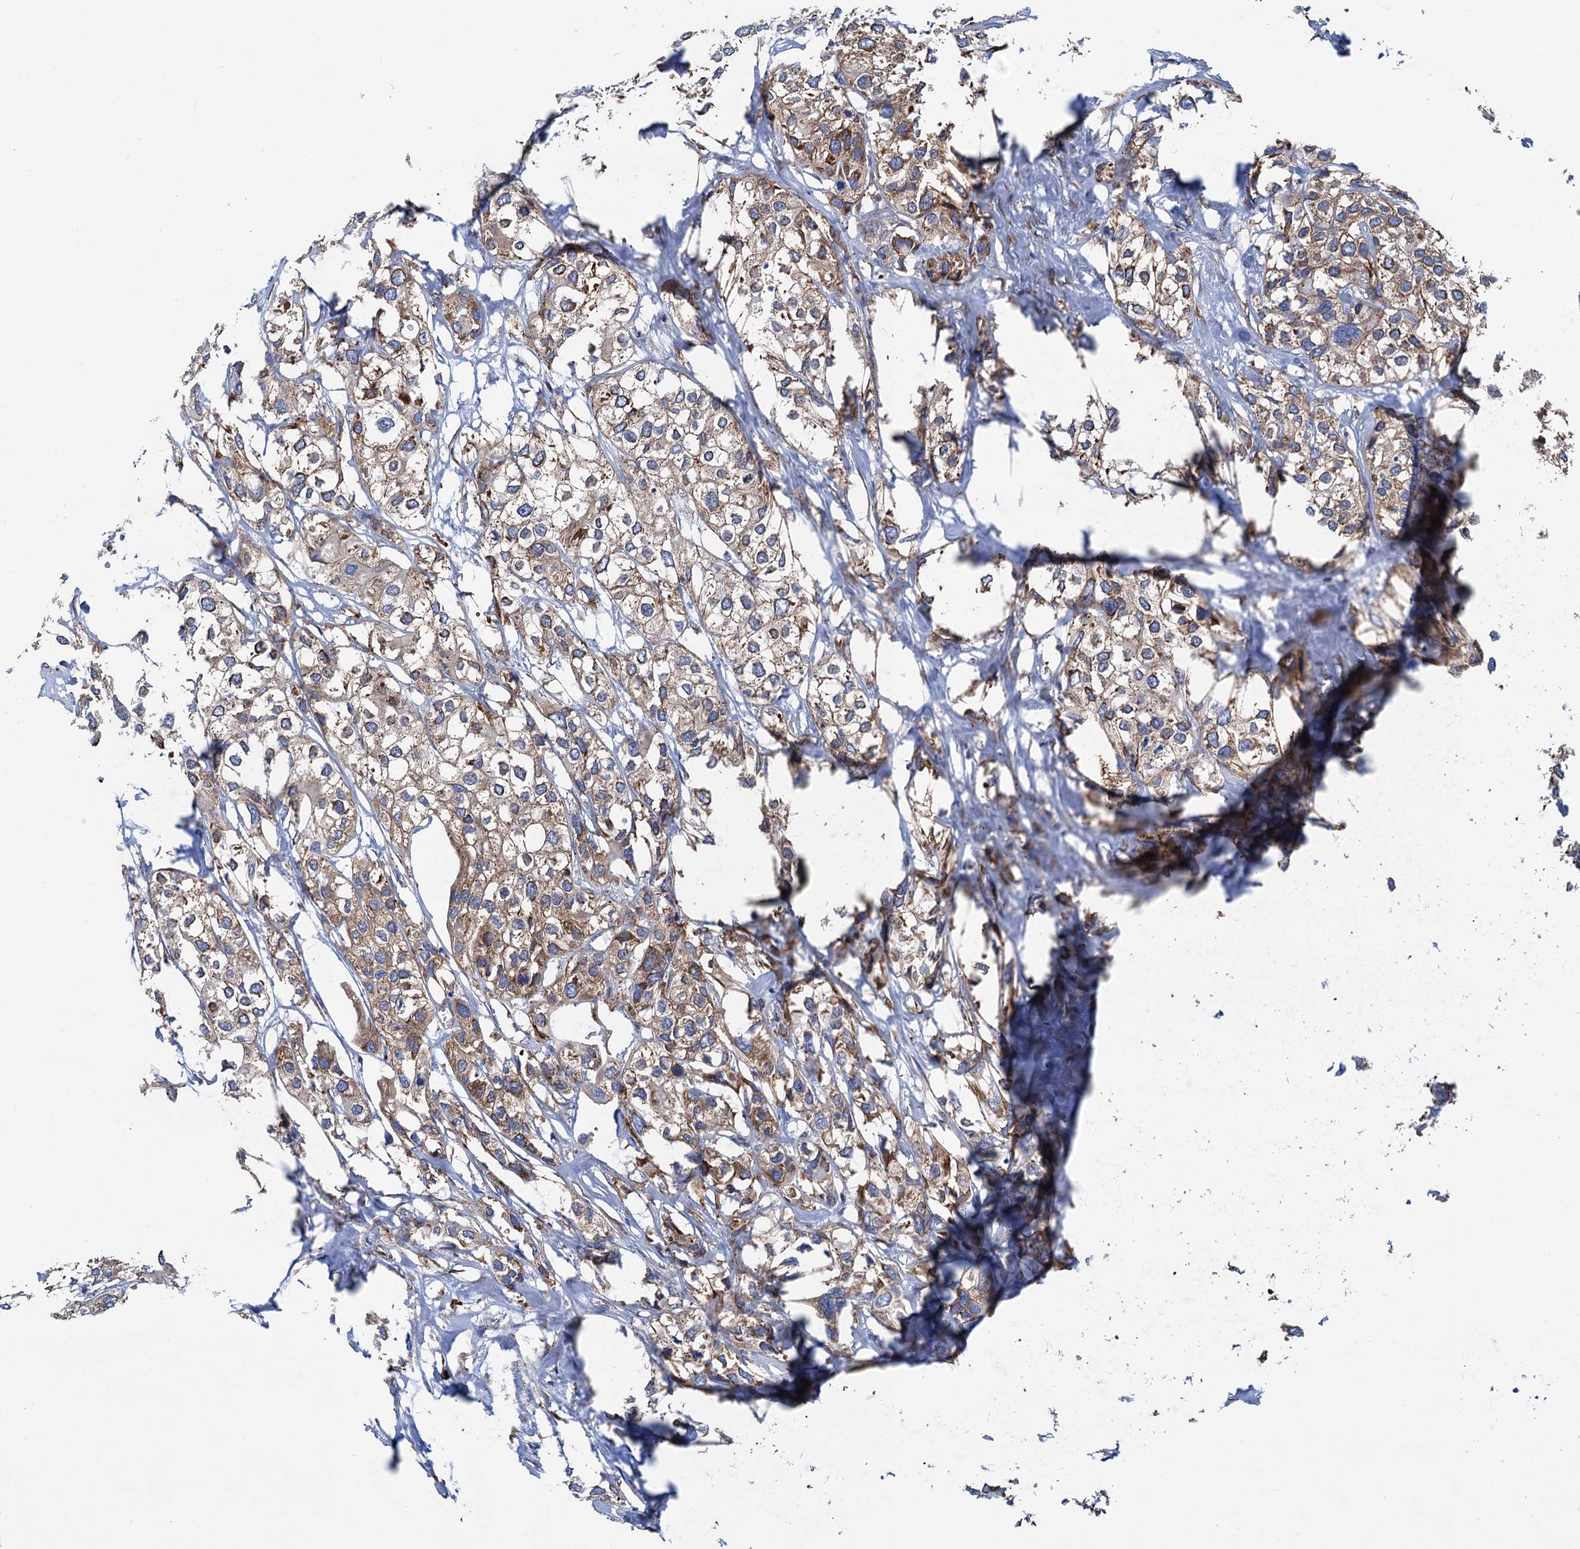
{"staining": {"intensity": "weak", "quantity": "25%-75%", "location": "cytoplasmic/membranous"}, "tissue": "urothelial cancer", "cell_type": "Tumor cells", "image_type": "cancer", "snomed": [{"axis": "morphology", "description": "Urothelial carcinoma, High grade"}, {"axis": "topography", "description": "Urinary bladder"}], "caption": "Urothelial carcinoma (high-grade) was stained to show a protein in brown. There is low levels of weak cytoplasmic/membranous expression in approximately 25%-75% of tumor cells.", "gene": "SLC12A7", "patient": {"sex": "male", "age": 64}}